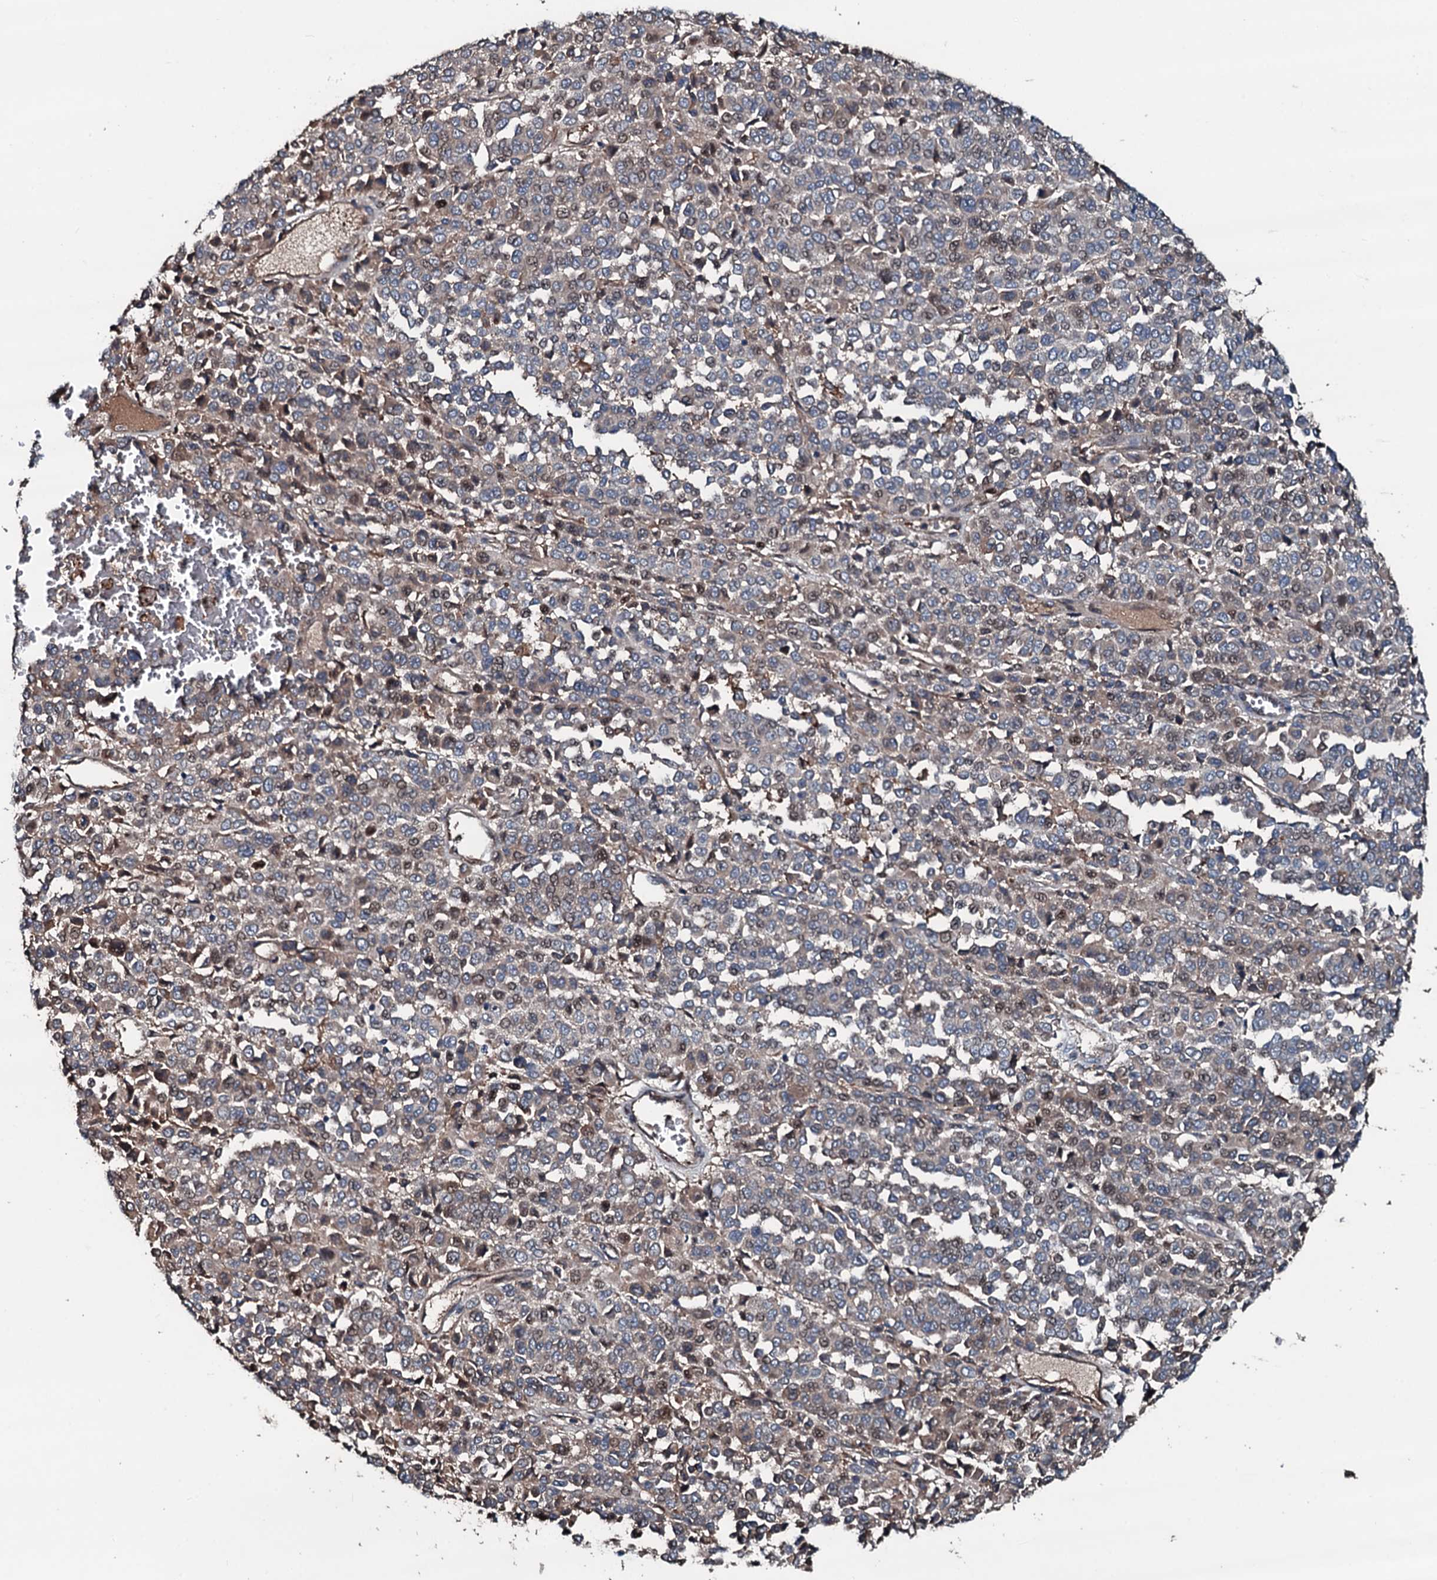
{"staining": {"intensity": "negative", "quantity": "none", "location": "none"}, "tissue": "melanoma", "cell_type": "Tumor cells", "image_type": "cancer", "snomed": [{"axis": "morphology", "description": "Malignant melanoma, Metastatic site"}, {"axis": "topography", "description": "Pancreas"}], "caption": "This is an immunohistochemistry (IHC) histopathology image of human melanoma. There is no staining in tumor cells.", "gene": "AARS1", "patient": {"sex": "female", "age": 30}}